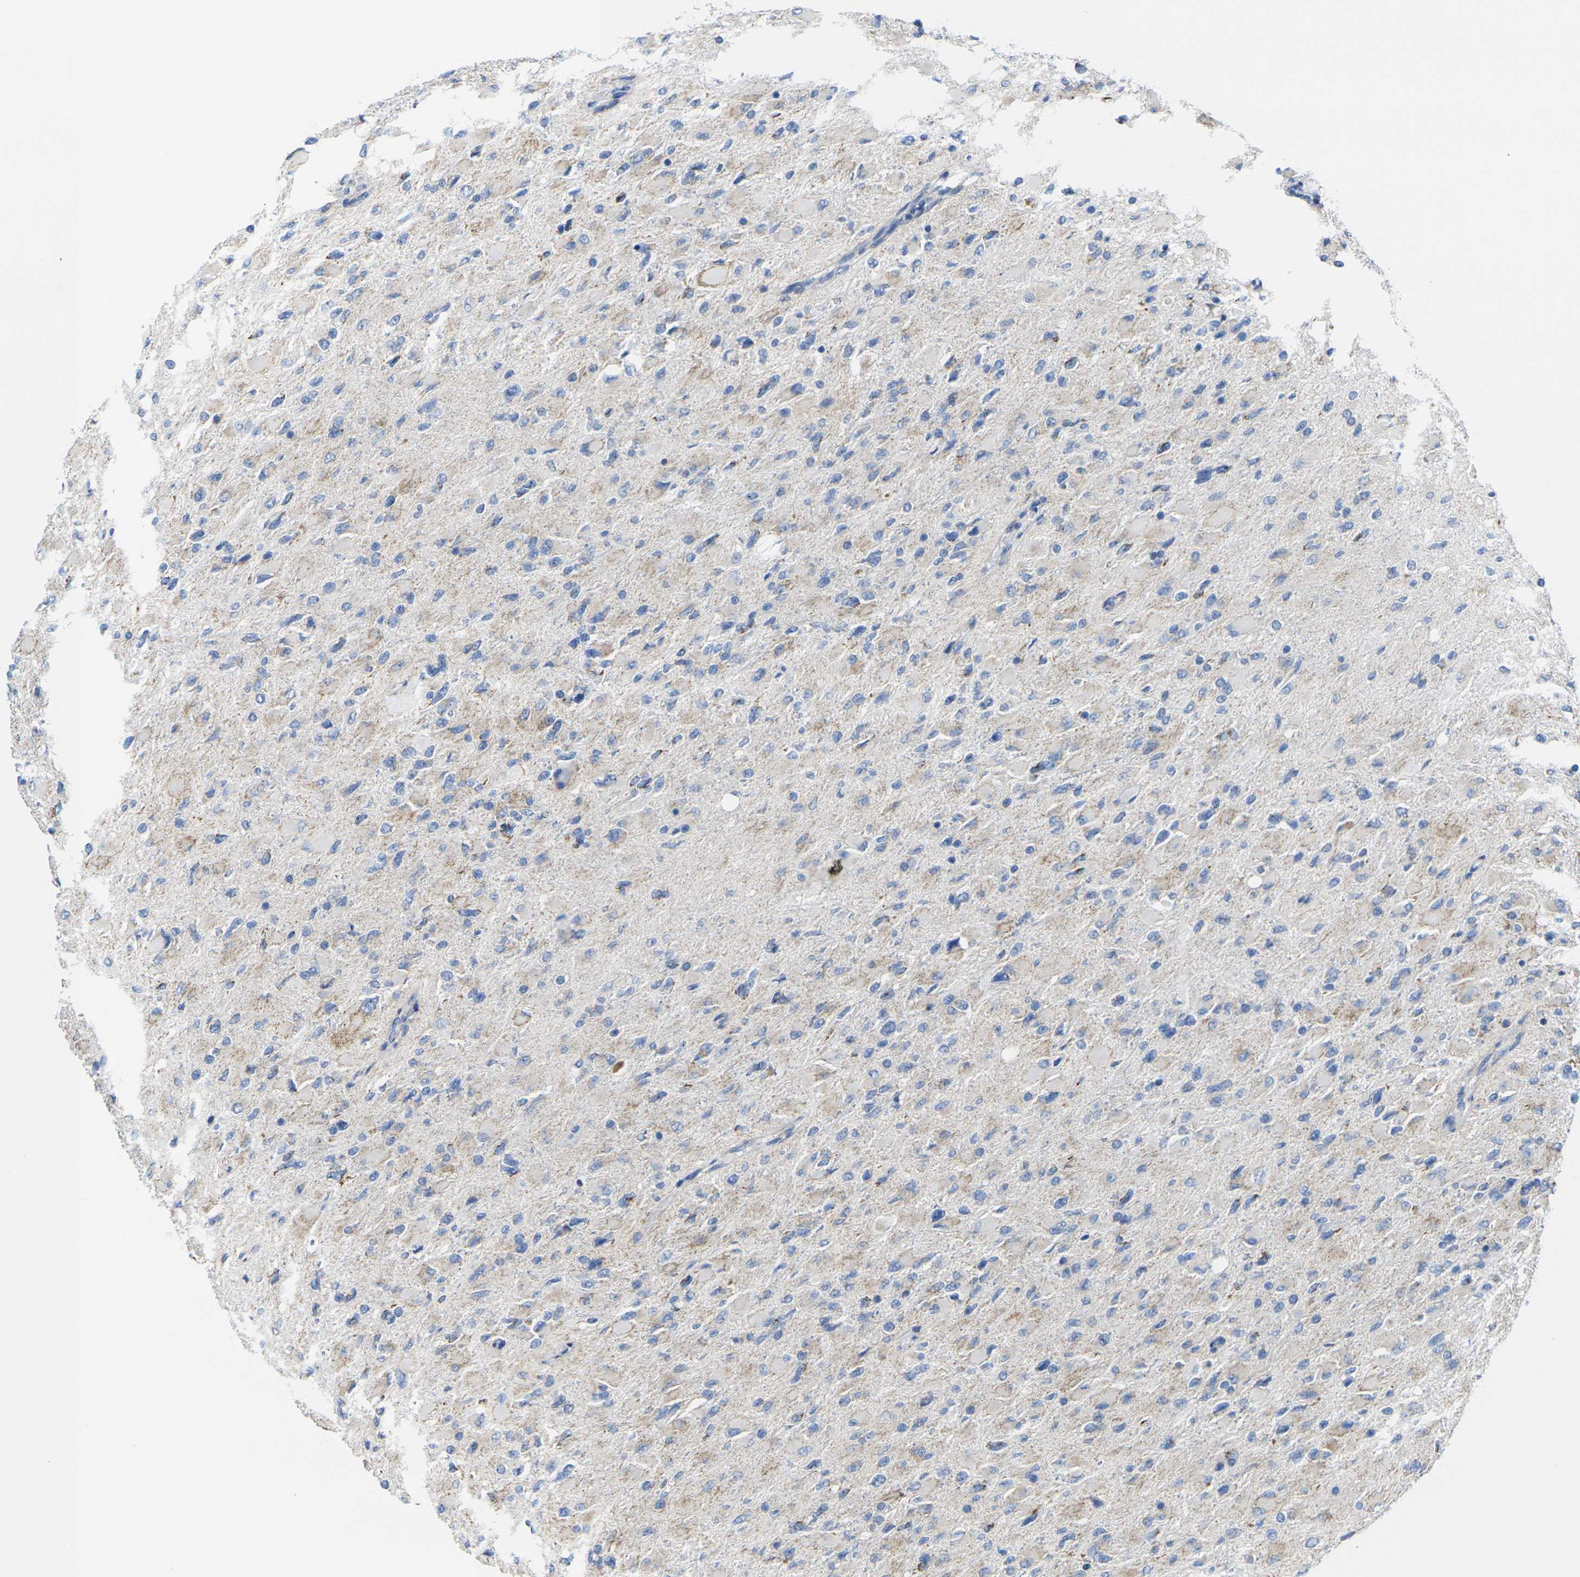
{"staining": {"intensity": "weak", "quantity": "25%-75%", "location": "cytoplasmic/membranous"}, "tissue": "glioma", "cell_type": "Tumor cells", "image_type": "cancer", "snomed": [{"axis": "morphology", "description": "Glioma, malignant, High grade"}, {"axis": "topography", "description": "Cerebral cortex"}], "caption": "A brown stain shows weak cytoplasmic/membranous expression of a protein in human malignant glioma (high-grade) tumor cells.", "gene": "TMEM204", "patient": {"sex": "female", "age": 36}}